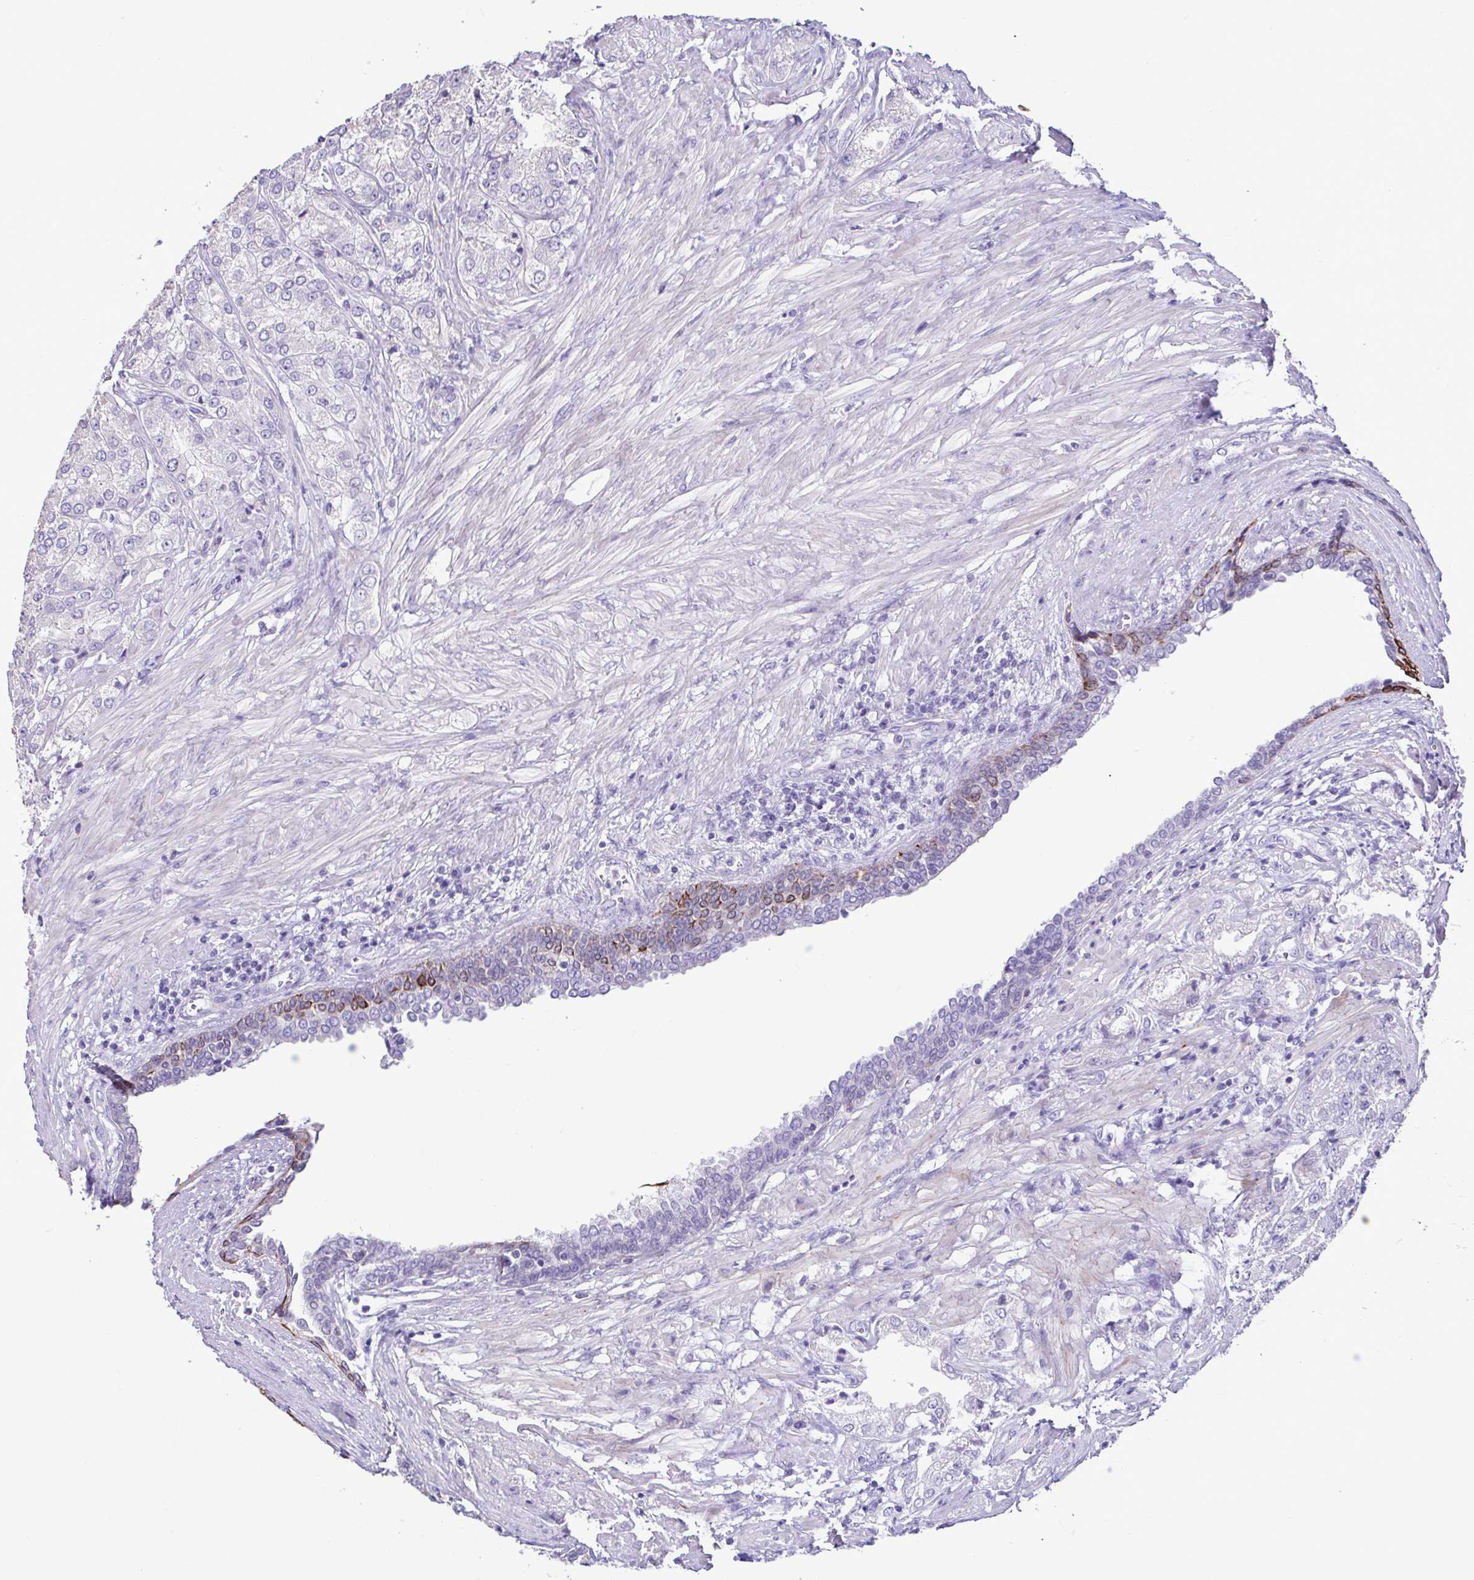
{"staining": {"intensity": "negative", "quantity": "none", "location": "none"}, "tissue": "prostate cancer", "cell_type": "Tumor cells", "image_type": "cancer", "snomed": [{"axis": "morphology", "description": "Adenocarcinoma, High grade"}, {"axis": "topography", "description": "Prostate"}], "caption": "High magnification brightfield microscopy of prostate cancer stained with DAB (brown) and counterstained with hematoxylin (blue): tumor cells show no significant expression. (DAB (3,3'-diaminobenzidine) immunohistochemistry, high magnification).", "gene": "PLA2G4E", "patient": {"sex": "male", "age": 61}}